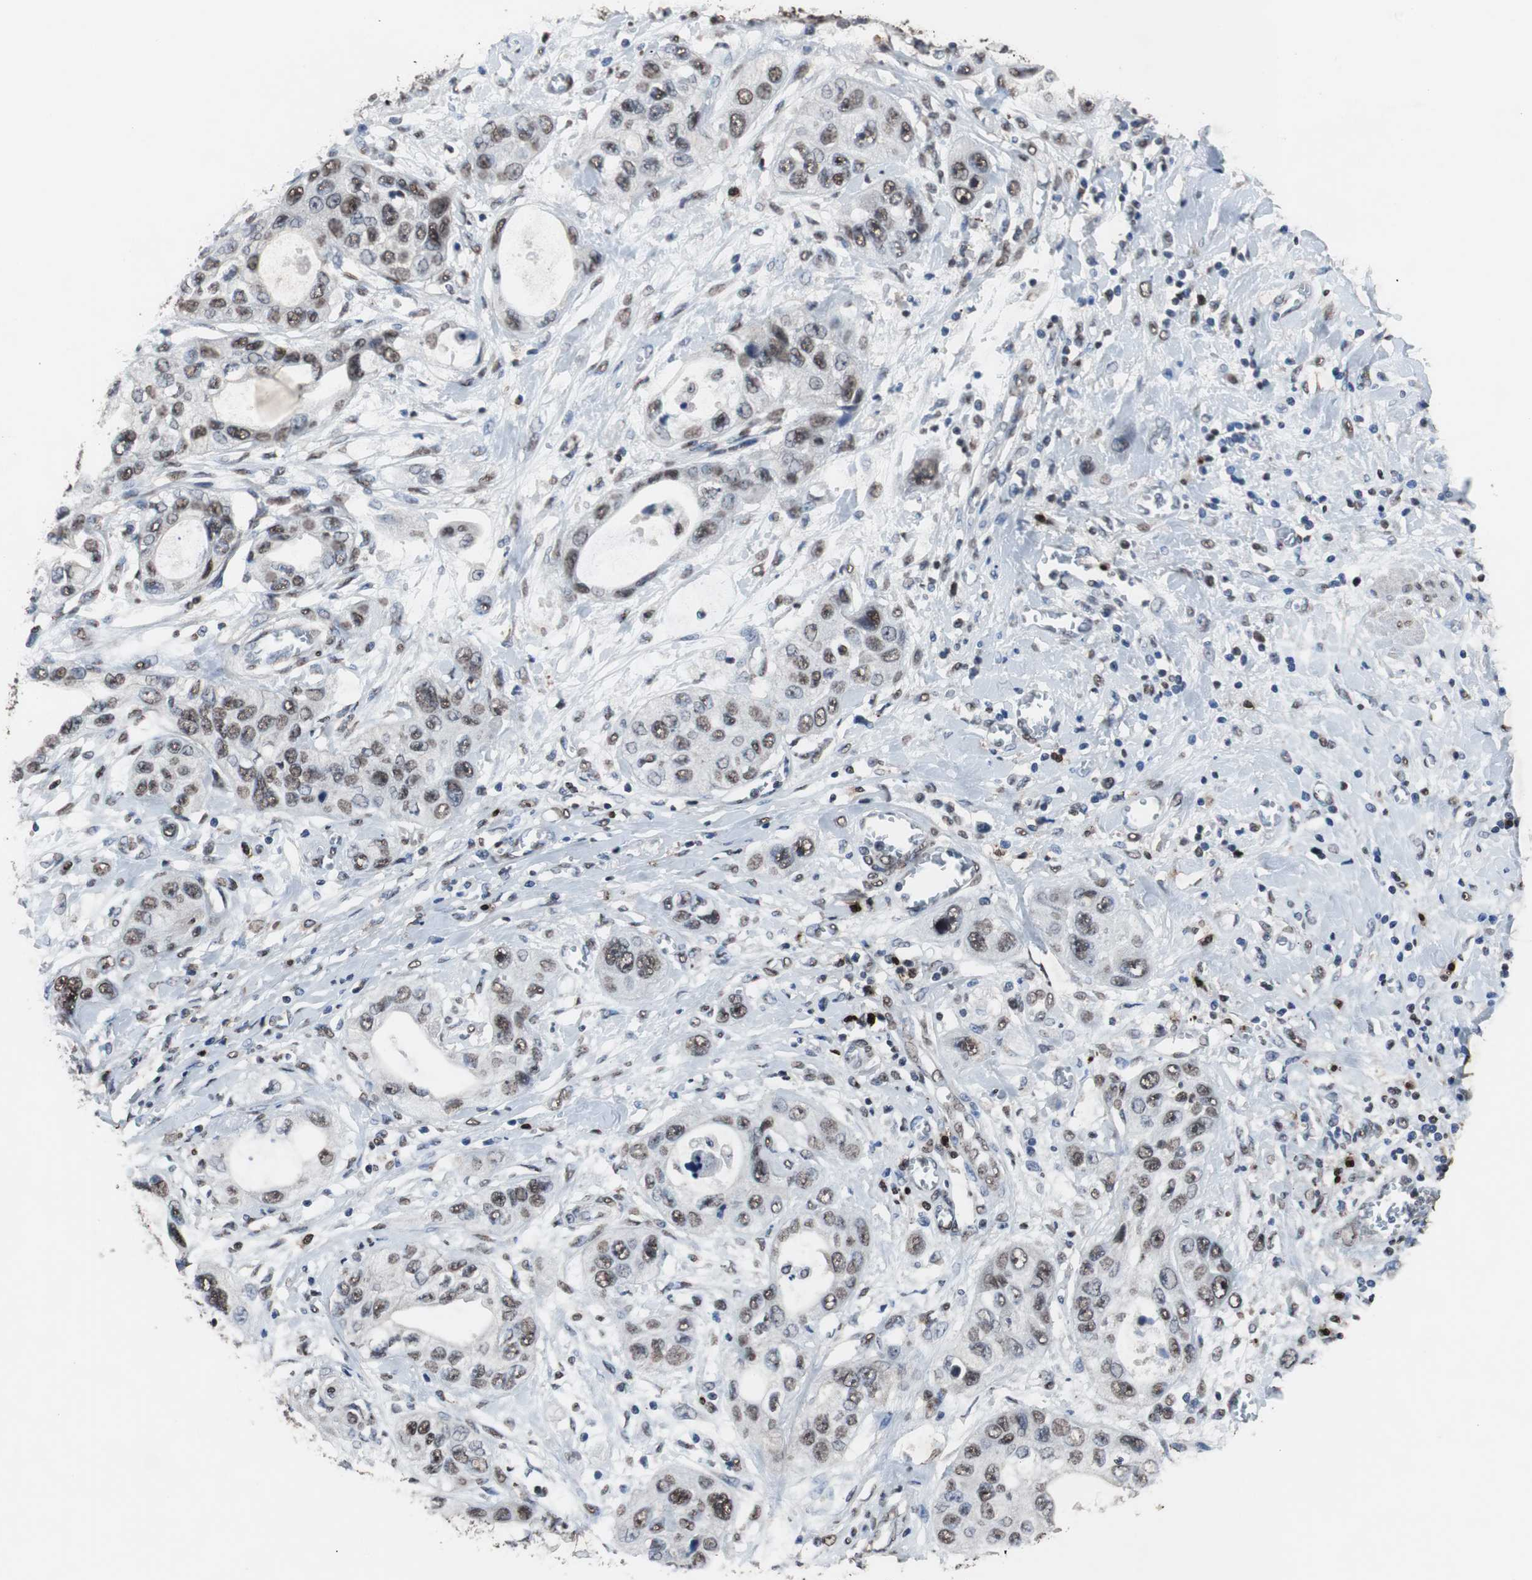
{"staining": {"intensity": "weak", "quantity": "25%-75%", "location": "nuclear"}, "tissue": "pancreatic cancer", "cell_type": "Tumor cells", "image_type": "cancer", "snomed": [{"axis": "morphology", "description": "Adenocarcinoma, NOS"}, {"axis": "topography", "description": "Pancreas"}], "caption": "Brown immunohistochemical staining in pancreatic cancer displays weak nuclear positivity in about 25%-75% of tumor cells.", "gene": "MED27", "patient": {"sex": "female", "age": 70}}